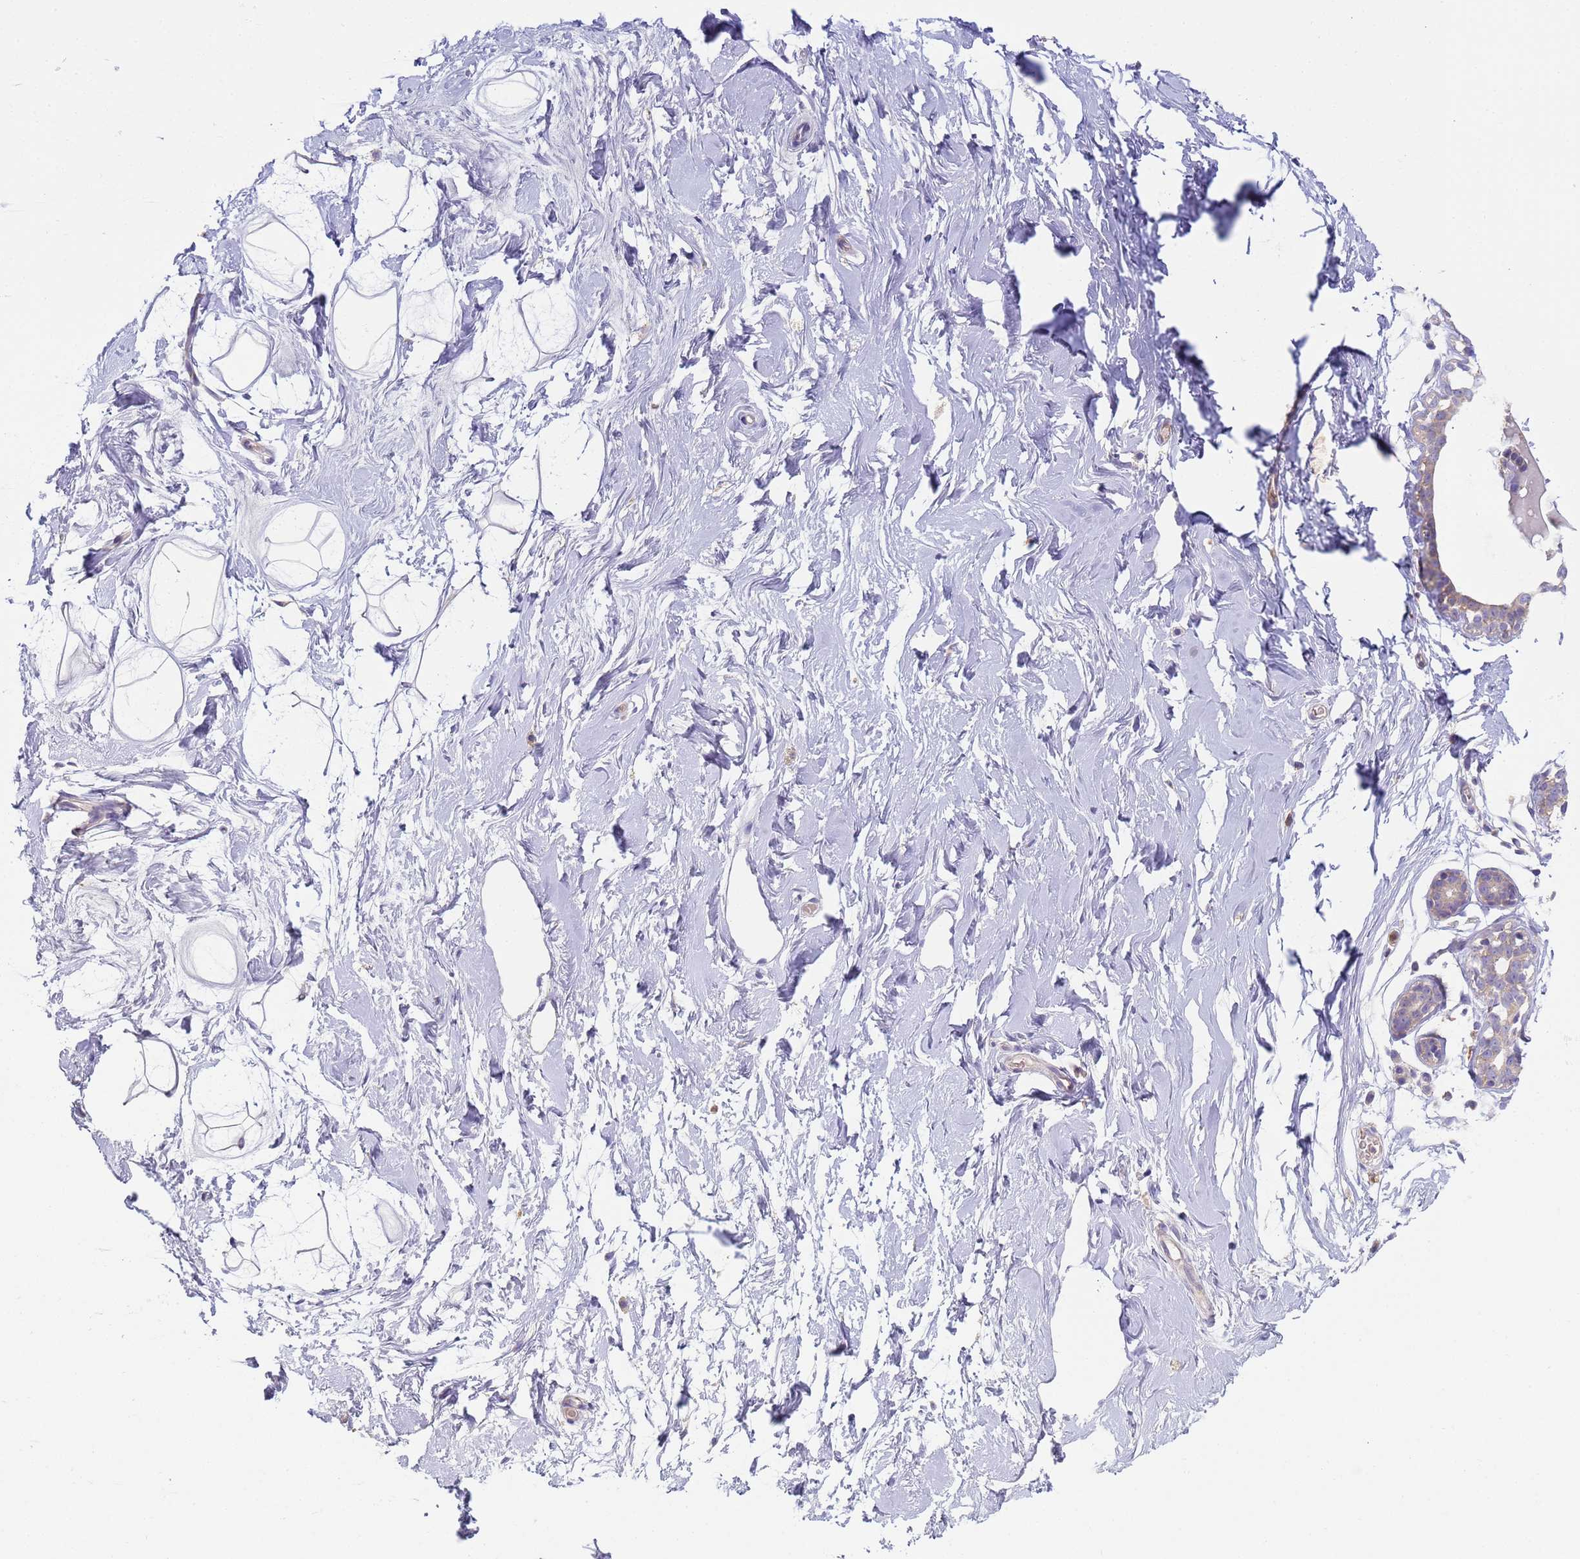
{"staining": {"intensity": "negative", "quantity": "none", "location": "none"}, "tissue": "breast", "cell_type": "Adipocytes", "image_type": "normal", "snomed": [{"axis": "morphology", "description": "Normal tissue, NOS"}, {"axis": "morphology", "description": "Adenoma, NOS"}, {"axis": "topography", "description": "Breast"}], "caption": "Breast was stained to show a protein in brown. There is no significant positivity in adipocytes. (Stains: DAB (3,3'-diaminobenzidine) IHC with hematoxylin counter stain, Microscopy: brightfield microscopy at high magnification).", "gene": "CR1", "patient": {"sex": "female", "age": 23}}